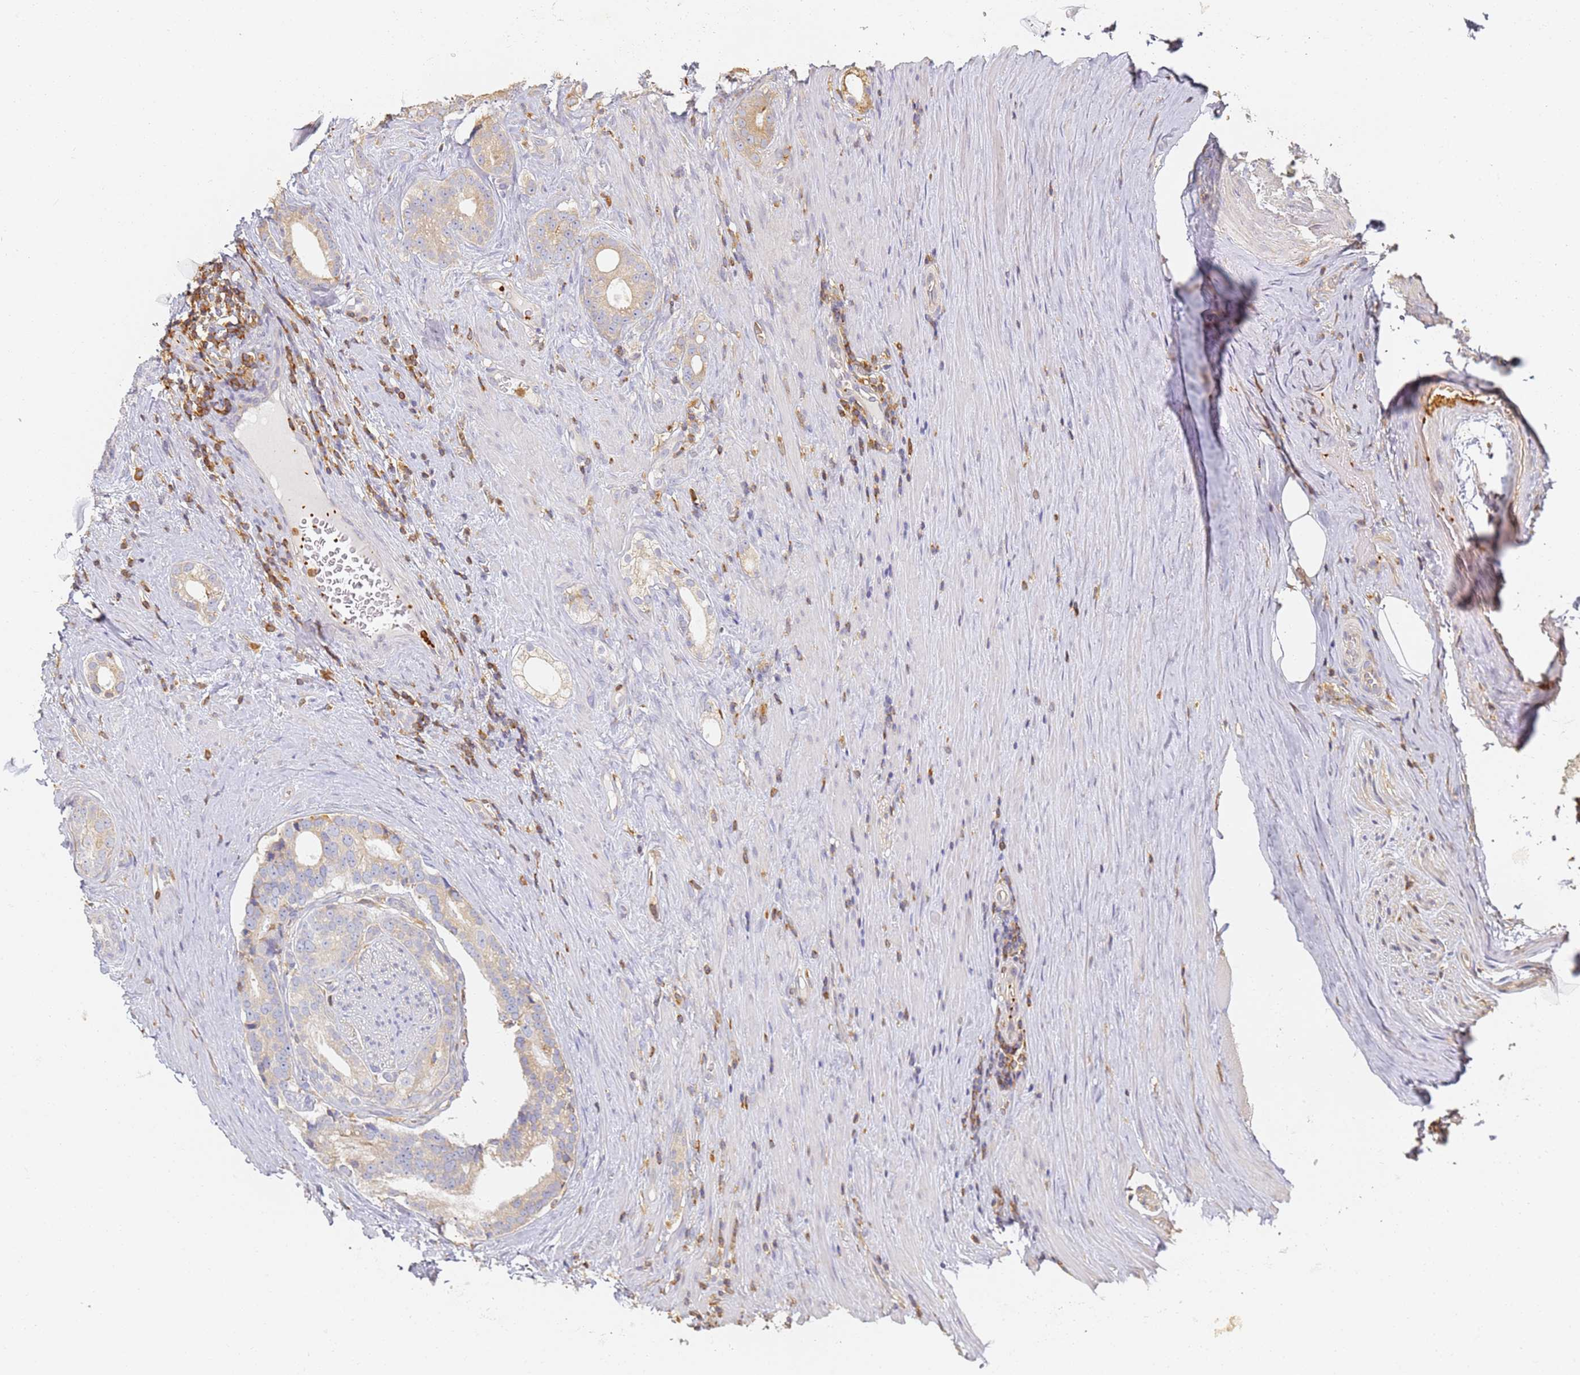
{"staining": {"intensity": "negative", "quantity": "none", "location": "none"}, "tissue": "prostate cancer", "cell_type": "Tumor cells", "image_type": "cancer", "snomed": [{"axis": "morphology", "description": "Adenocarcinoma, Low grade"}, {"axis": "topography", "description": "Prostate"}], "caption": "A high-resolution photomicrograph shows IHC staining of low-grade adenocarcinoma (prostate), which exhibits no significant staining in tumor cells. (DAB (3,3'-diaminobenzidine) immunohistochemistry (IHC) with hematoxylin counter stain).", "gene": "BIN2", "patient": {"sex": "male", "age": 71}}